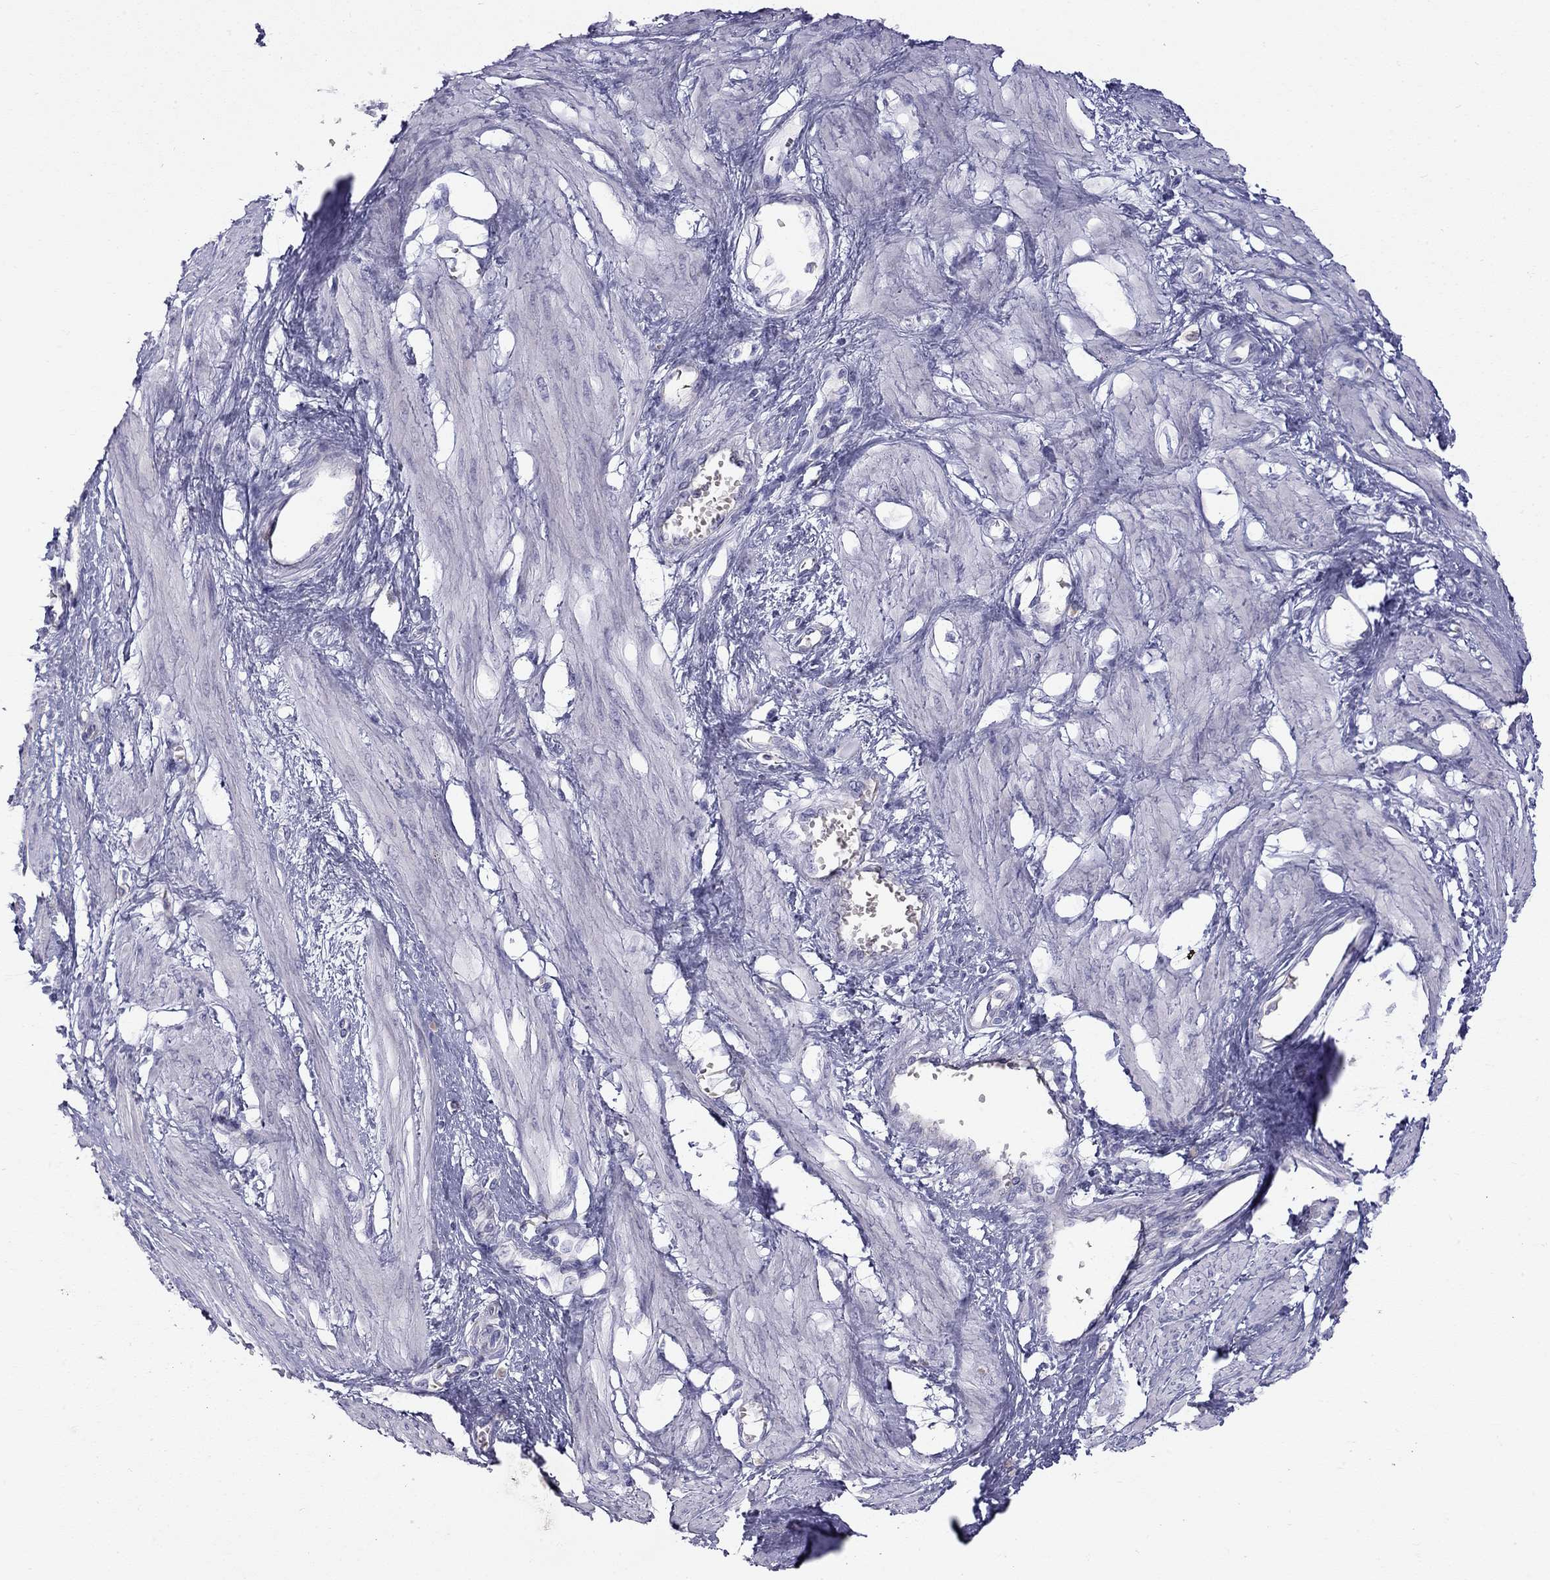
{"staining": {"intensity": "negative", "quantity": "none", "location": "none"}, "tissue": "smooth muscle", "cell_type": "Smooth muscle cells", "image_type": "normal", "snomed": [{"axis": "morphology", "description": "Normal tissue, NOS"}, {"axis": "topography", "description": "Smooth muscle"}, {"axis": "topography", "description": "Uterus"}], "caption": "Immunohistochemistry (IHC) of normal smooth muscle reveals no expression in smooth muscle cells.", "gene": "TDRD6", "patient": {"sex": "female", "age": 39}}